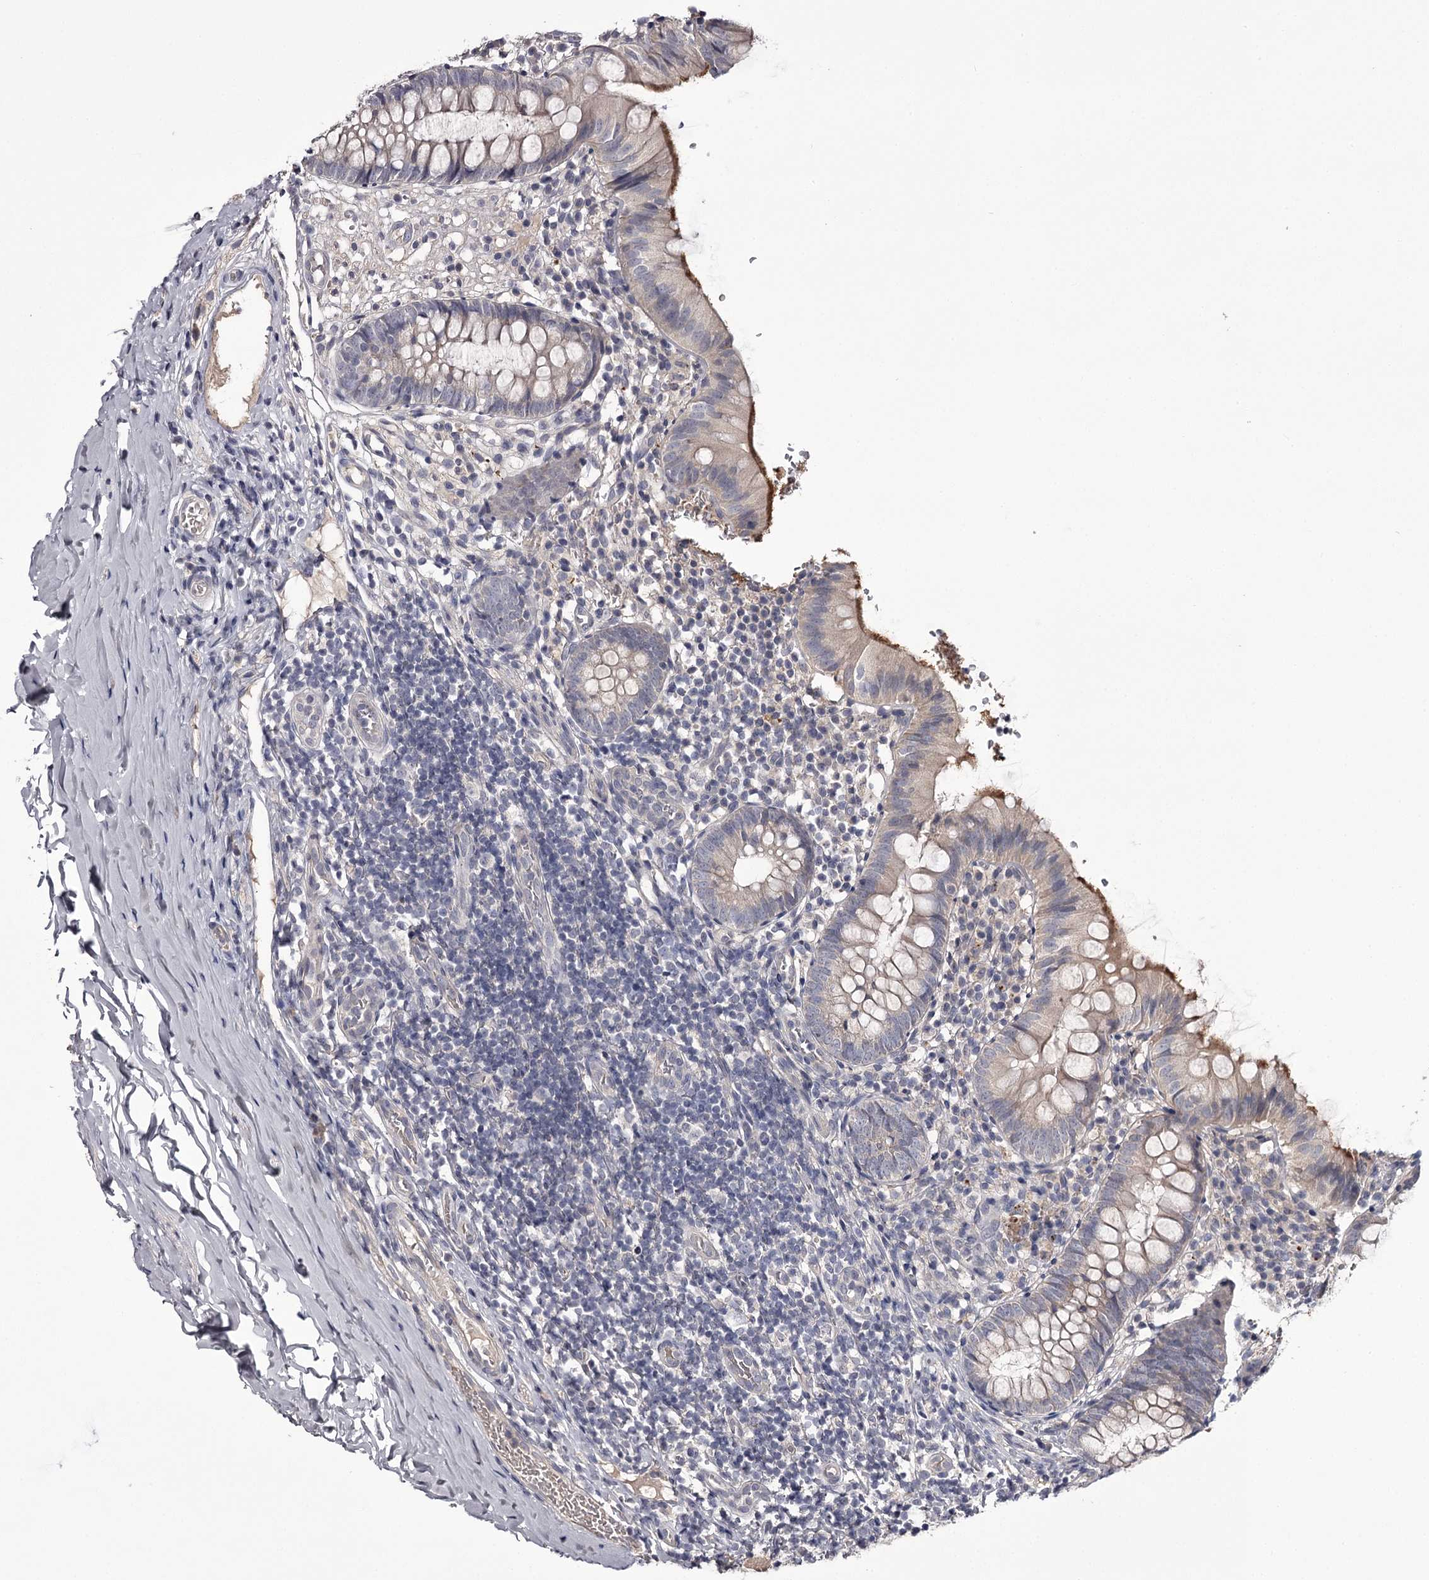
{"staining": {"intensity": "moderate", "quantity": "<25%", "location": "cytoplasmic/membranous"}, "tissue": "appendix", "cell_type": "Glandular cells", "image_type": "normal", "snomed": [{"axis": "morphology", "description": "Normal tissue, NOS"}, {"axis": "topography", "description": "Appendix"}], "caption": "A low amount of moderate cytoplasmic/membranous staining is appreciated in approximately <25% of glandular cells in benign appendix. Nuclei are stained in blue.", "gene": "PRM2", "patient": {"sex": "male", "age": 8}}